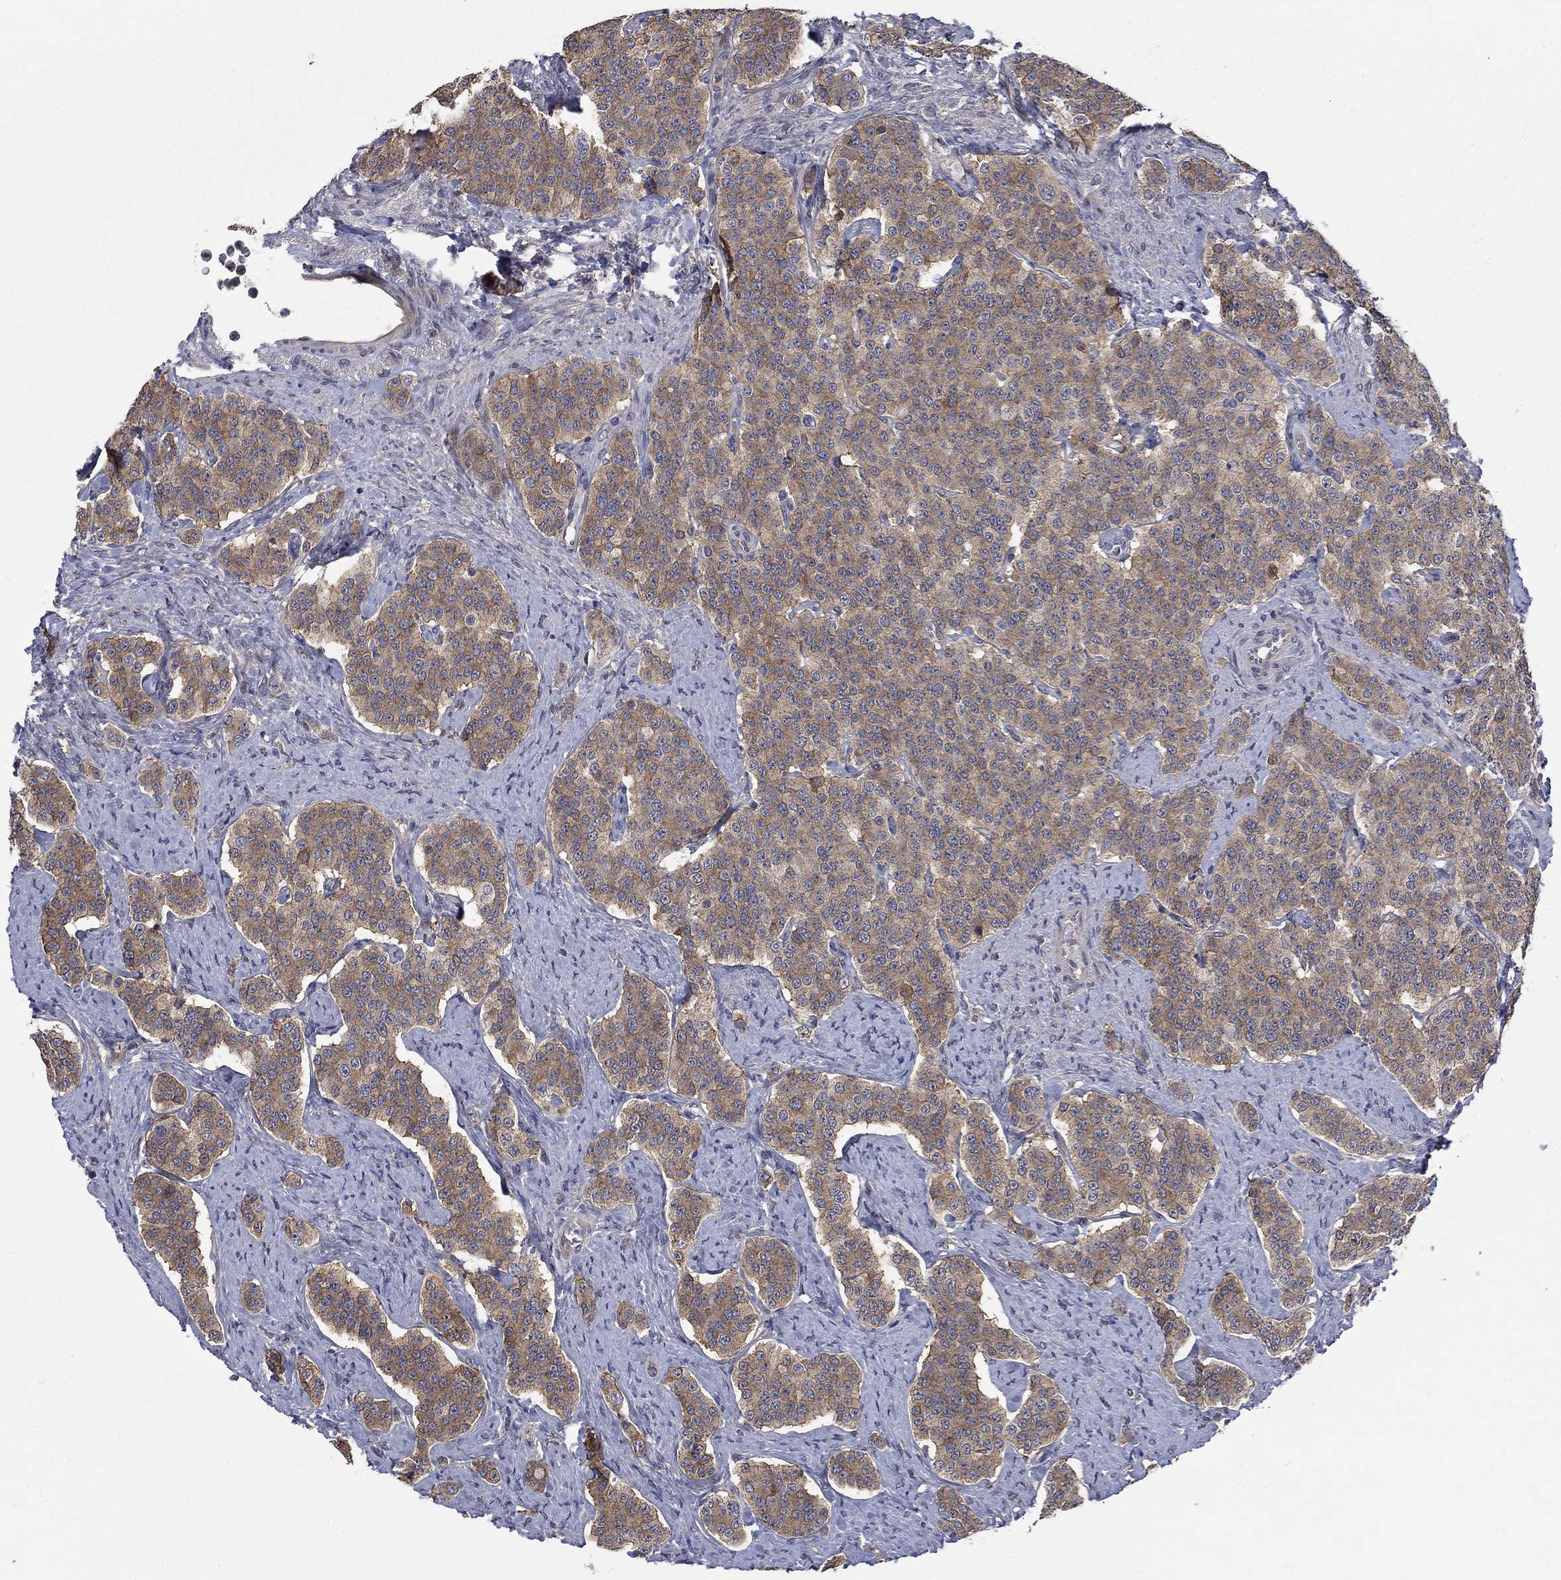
{"staining": {"intensity": "moderate", "quantity": ">75%", "location": "cytoplasmic/membranous"}, "tissue": "carcinoid", "cell_type": "Tumor cells", "image_type": "cancer", "snomed": [{"axis": "morphology", "description": "Carcinoid, malignant, NOS"}, {"axis": "topography", "description": "Small intestine"}], "caption": "Protein positivity by immunohistochemistry reveals moderate cytoplasmic/membranous expression in about >75% of tumor cells in carcinoid.", "gene": "PDZD2", "patient": {"sex": "female", "age": 58}}